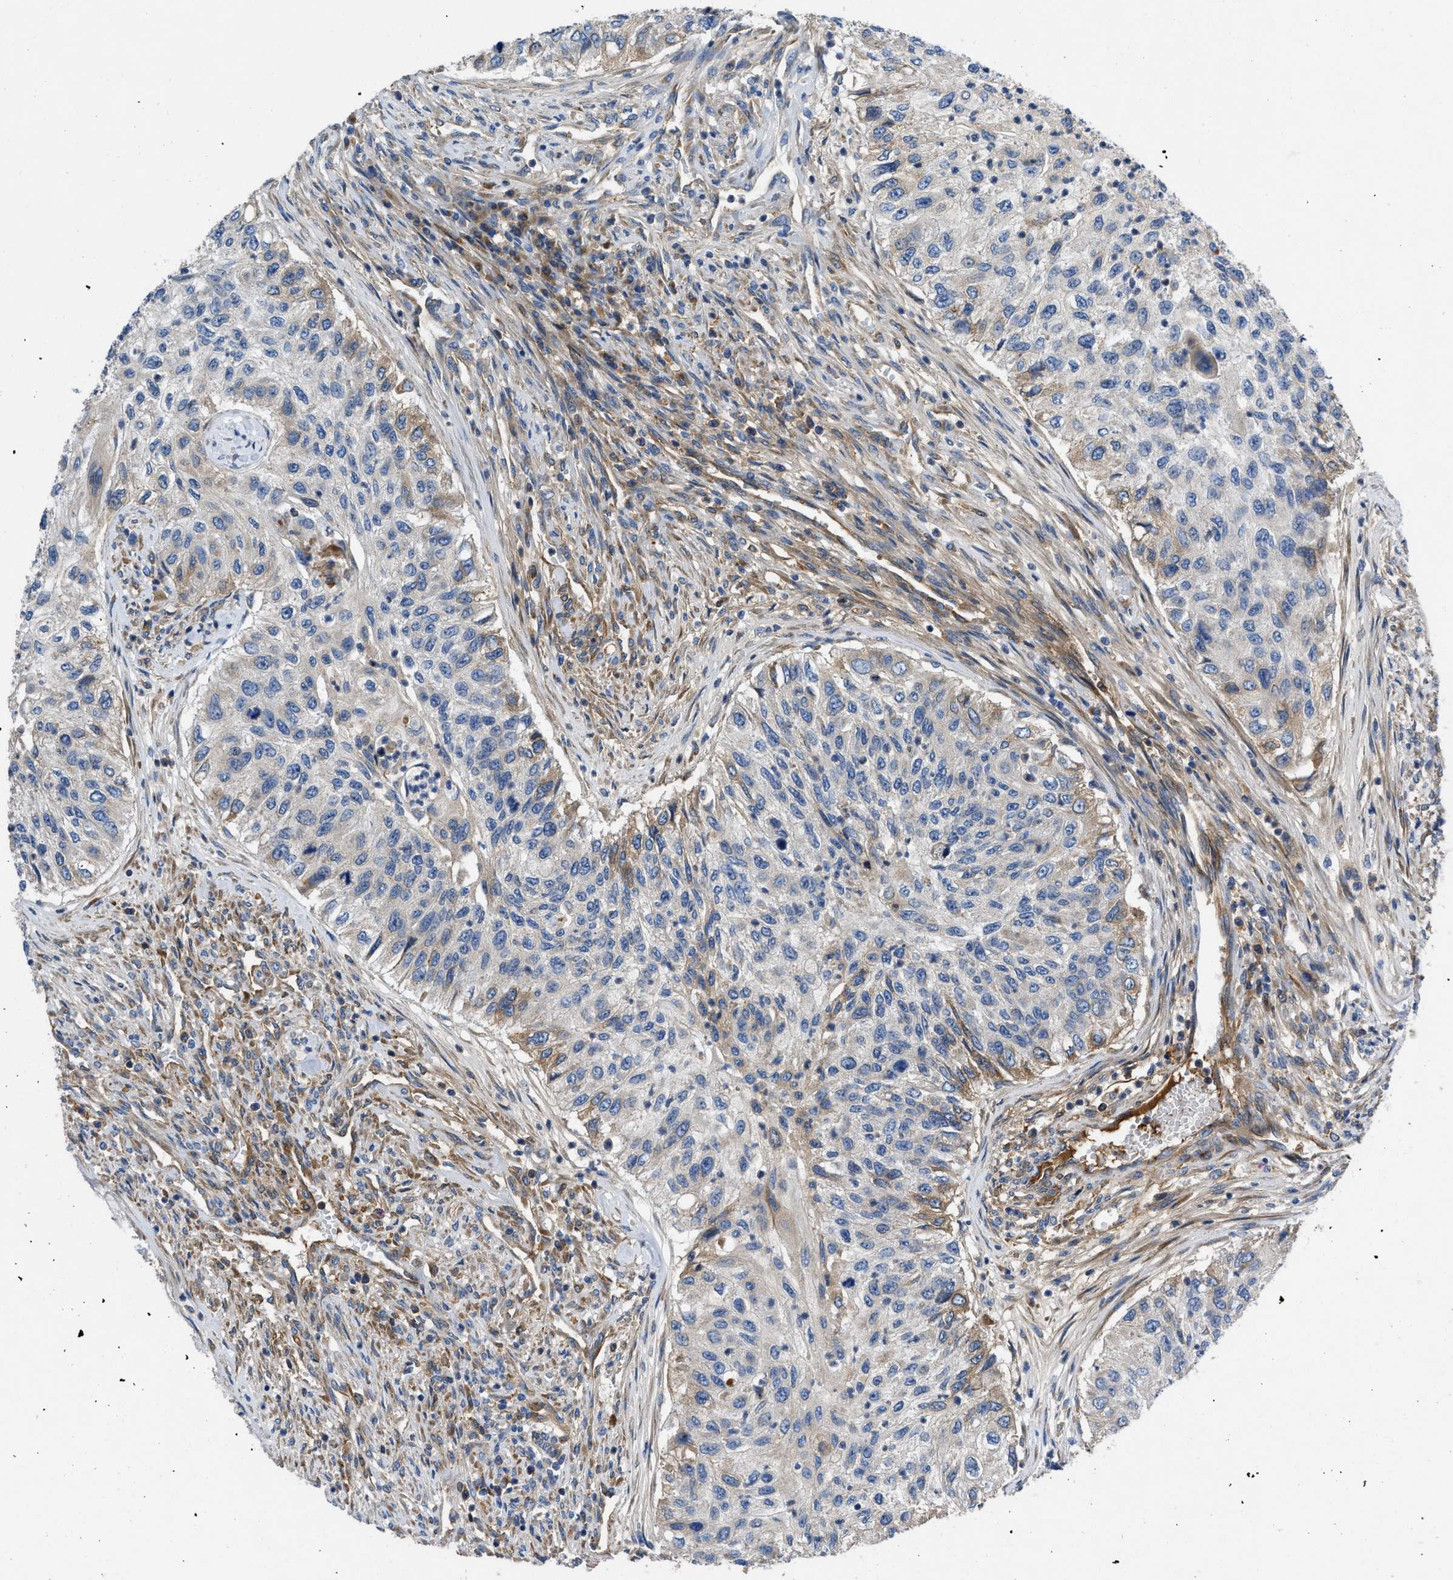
{"staining": {"intensity": "weak", "quantity": "25%-75%", "location": "cytoplasmic/membranous"}, "tissue": "urothelial cancer", "cell_type": "Tumor cells", "image_type": "cancer", "snomed": [{"axis": "morphology", "description": "Urothelial carcinoma, High grade"}, {"axis": "topography", "description": "Urinary bladder"}], "caption": "A brown stain highlights weak cytoplasmic/membranous expression of a protein in human urothelial cancer tumor cells.", "gene": "GGCX", "patient": {"sex": "female", "age": 60}}